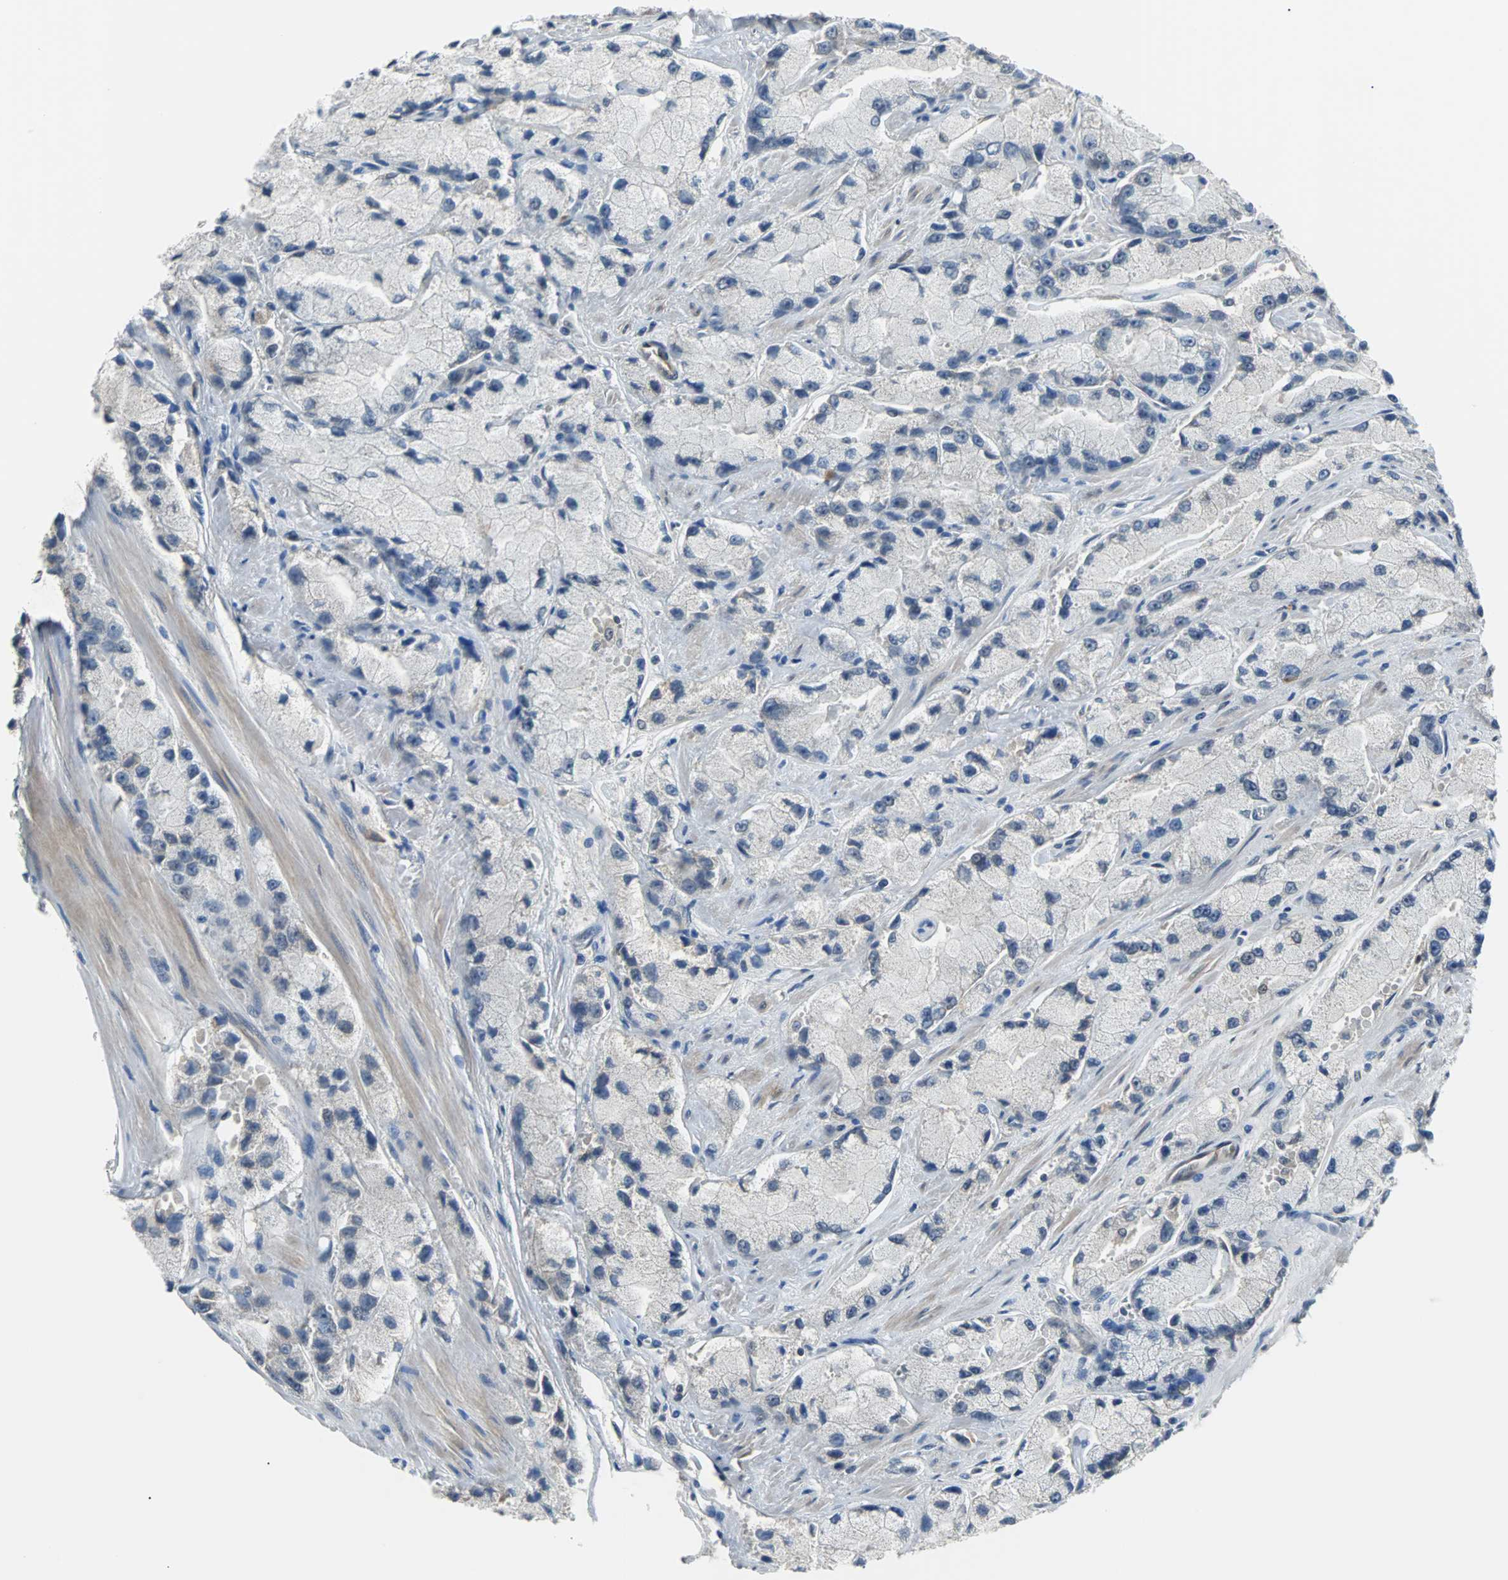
{"staining": {"intensity": "negative", "quantity": "none", "location": "none"}, "tissue": "prostate cancer", "cell_type": "Tumor cells", "image_type": "cancer", "snomed": [{"axis": "morphology", "description": "Adenocarcinoma, High grade"}, {"axis": "topography", "description": "Prostate"}], "caption": "High power microscopy micrograph of an immunohistochemistry (IHC) micrograph of prostate cancer, revealing no significant expression in tumor cells.", "gene": "FHL2", "patient": {"sex": "male", "age": 58}}